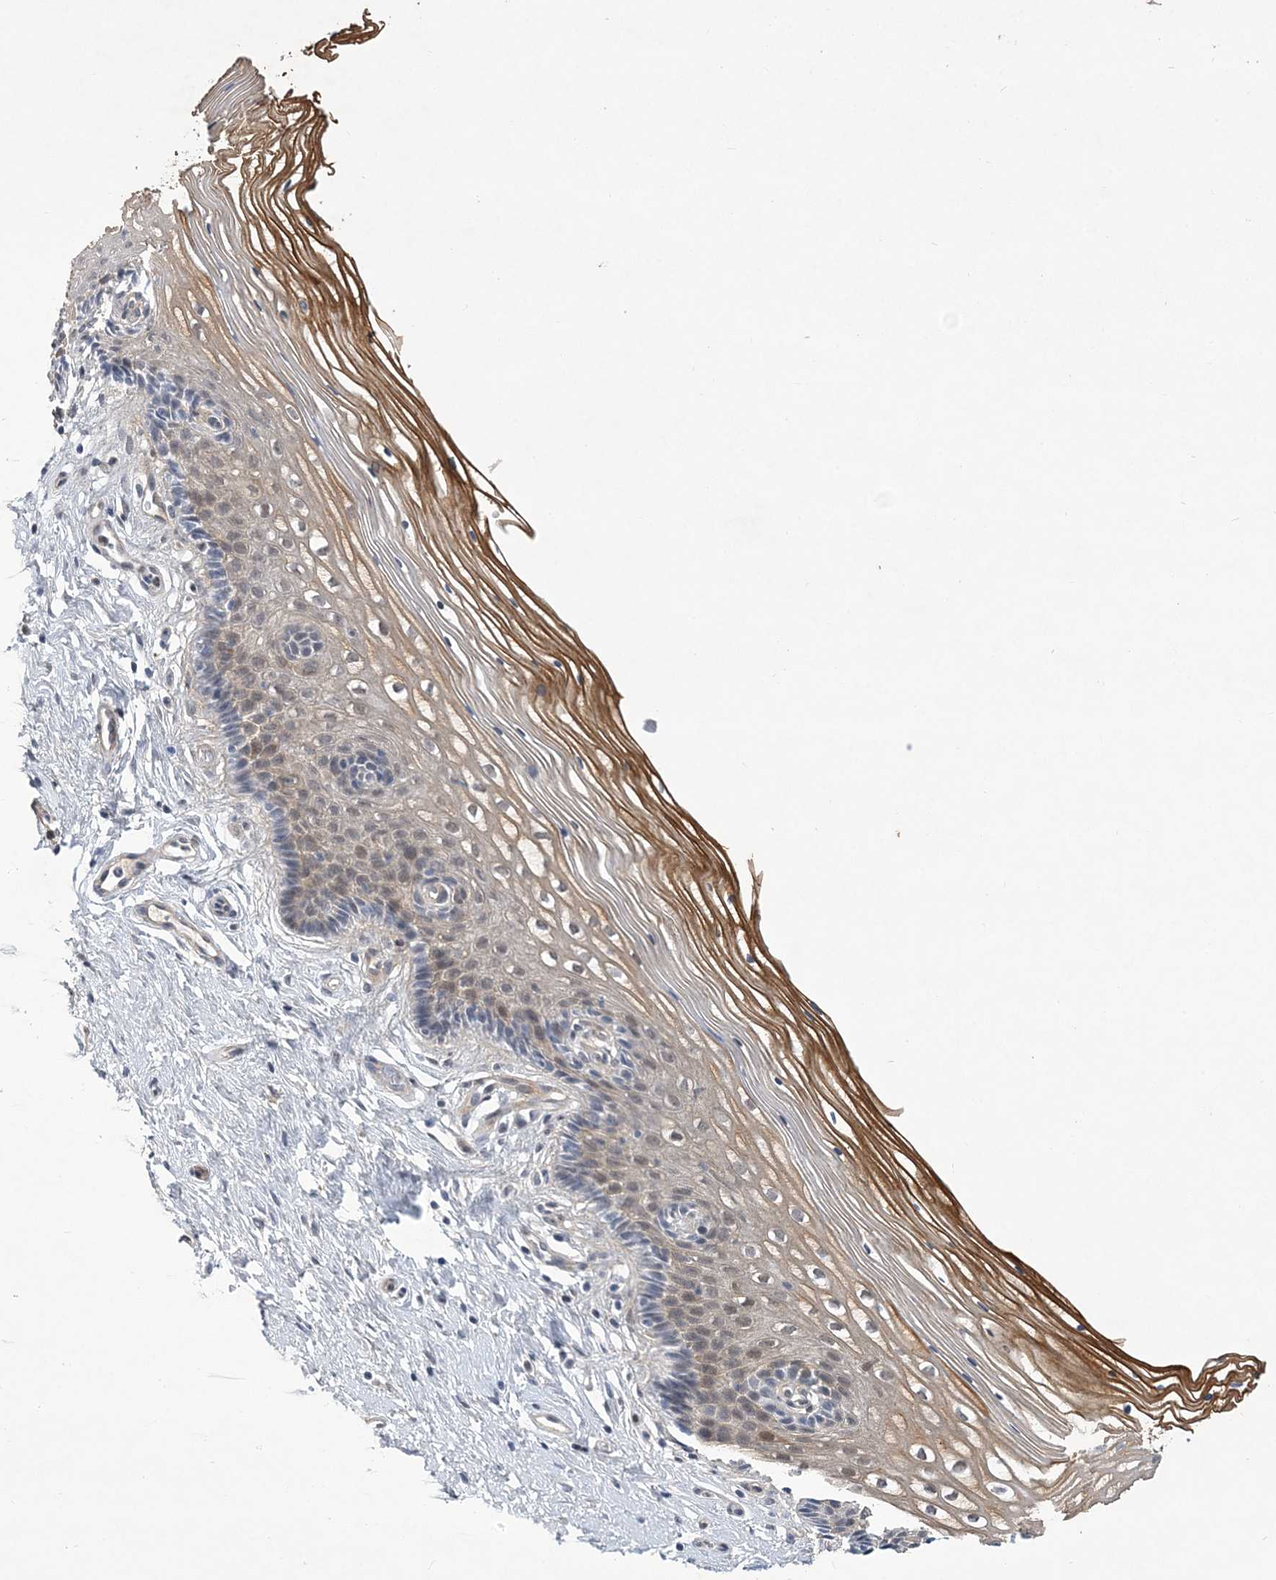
{"staining": {"intensity": "negative", "quantity": "none", "location": "none"}, "tissue": "cervix", "cell_type": "Glandular cells", "image_type": "normal", "snomed": [{"axis": "morphology", "description": "Normal tissue, NOS"}, {"axis": "topography", "description": "Cervix"}], "caption": "Immunohistochemical staining of benign cervix reveals no significant positivity in glandular cells. (IHC, brightfield microscopy, high magnification).", "gene": "FAM217A", "patient": {"sex": "female", "age": 33}}